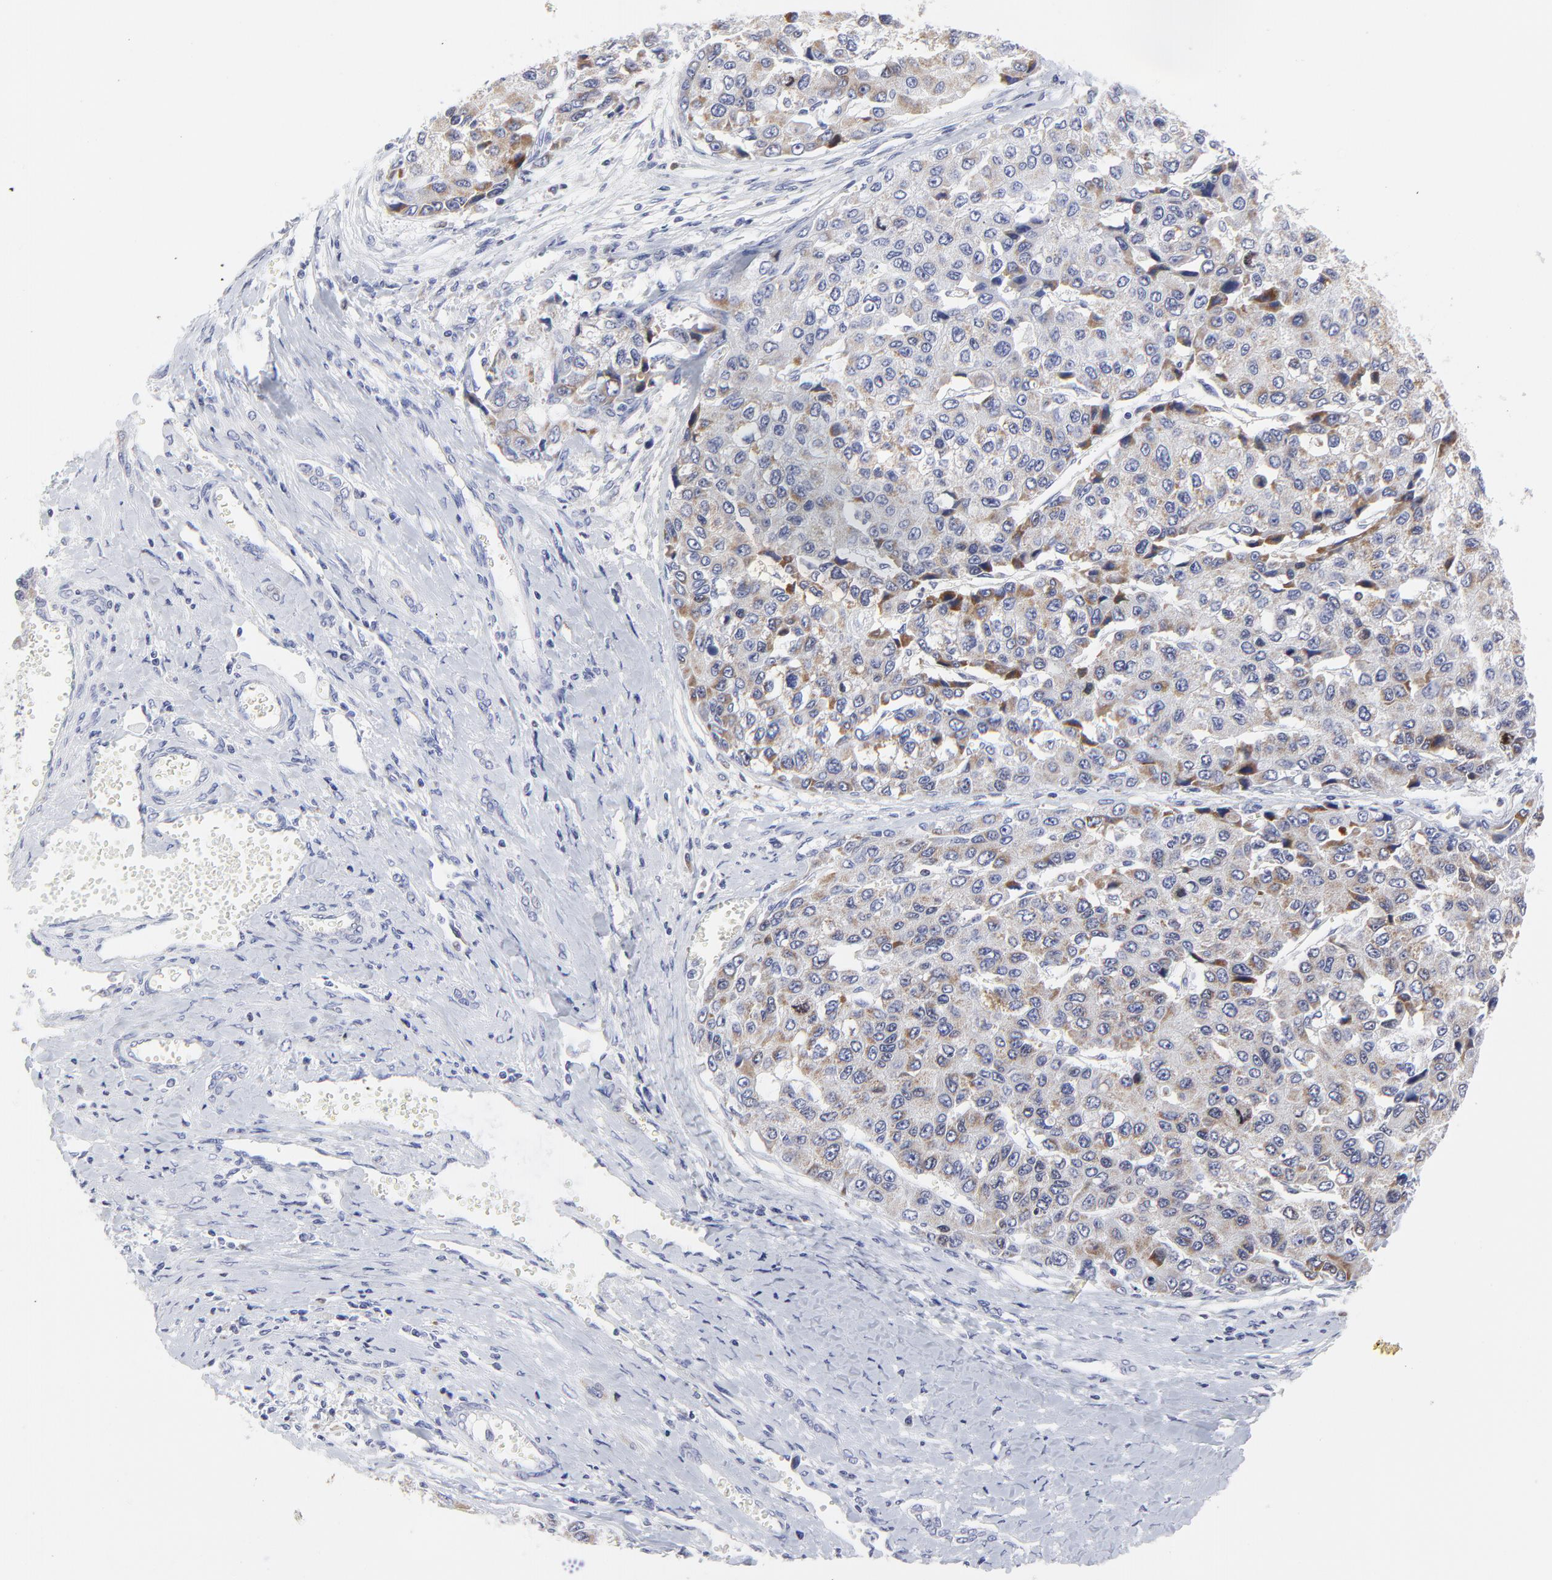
{"staining": {"intensity": "moderate", "quantity": "25%-75%", "location": "cytoplasmic/membranous"}, "tissue": "liver cancer", "cell_type": "Tumor cells", "image_type": "cancer", "snomed": [{"axis": "morphology", "description": "Carcinoma, Hepatocellular, NOS"}, {"axis": "topography", "description": "Liver"}], "caption": "There is medium levels of moderate cytoplasmic/membranous staining in tumor cells of liver cancer, as demonstrated by immunohistochemical staining (brown color).", "gene": "NCAPH", "patient": {"sex": "female", "age": 66}}